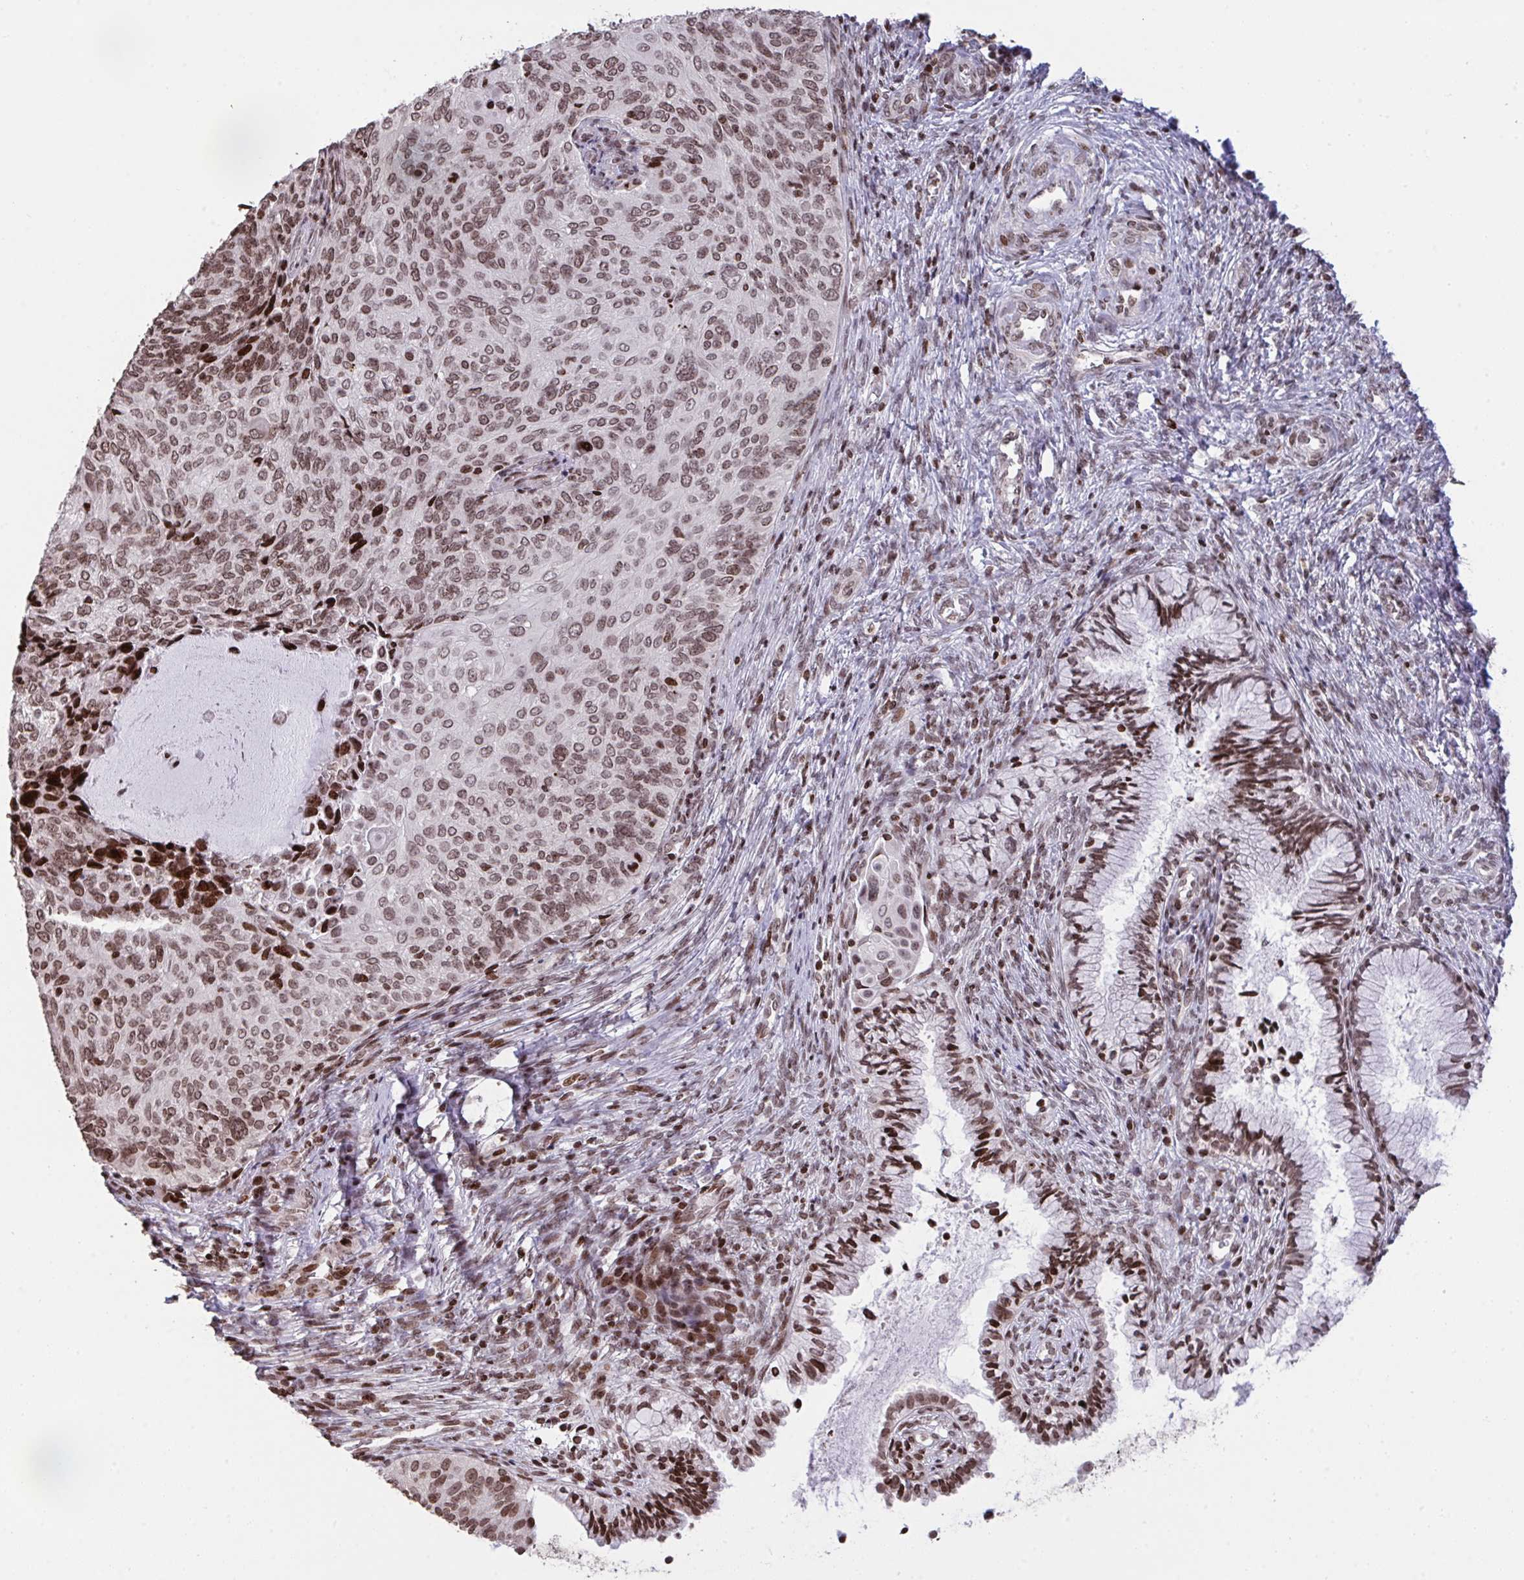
{"staining": {"intensity": "moderate", "quantity": ">75%", "location": "nuclear"}, "tissue": "cervical cancer", "cell_type": "Tumor cells", "image_type": "cancer", "snomed": [{"axis": "morphology", "description": "Squamous cell carcinoma, NOS"}, {"axis": "topography", "description": "Cervix"}], "caption": "DAB (3,3'-diaminobenzidine) immunohistochemical staining of squamous cell carcinoma (cervical) displays moderate nuclear protein staining in approximately >75% of tumor cells.", "gene": "NIP7", "patient": {"sex": "female", "age": 49}}